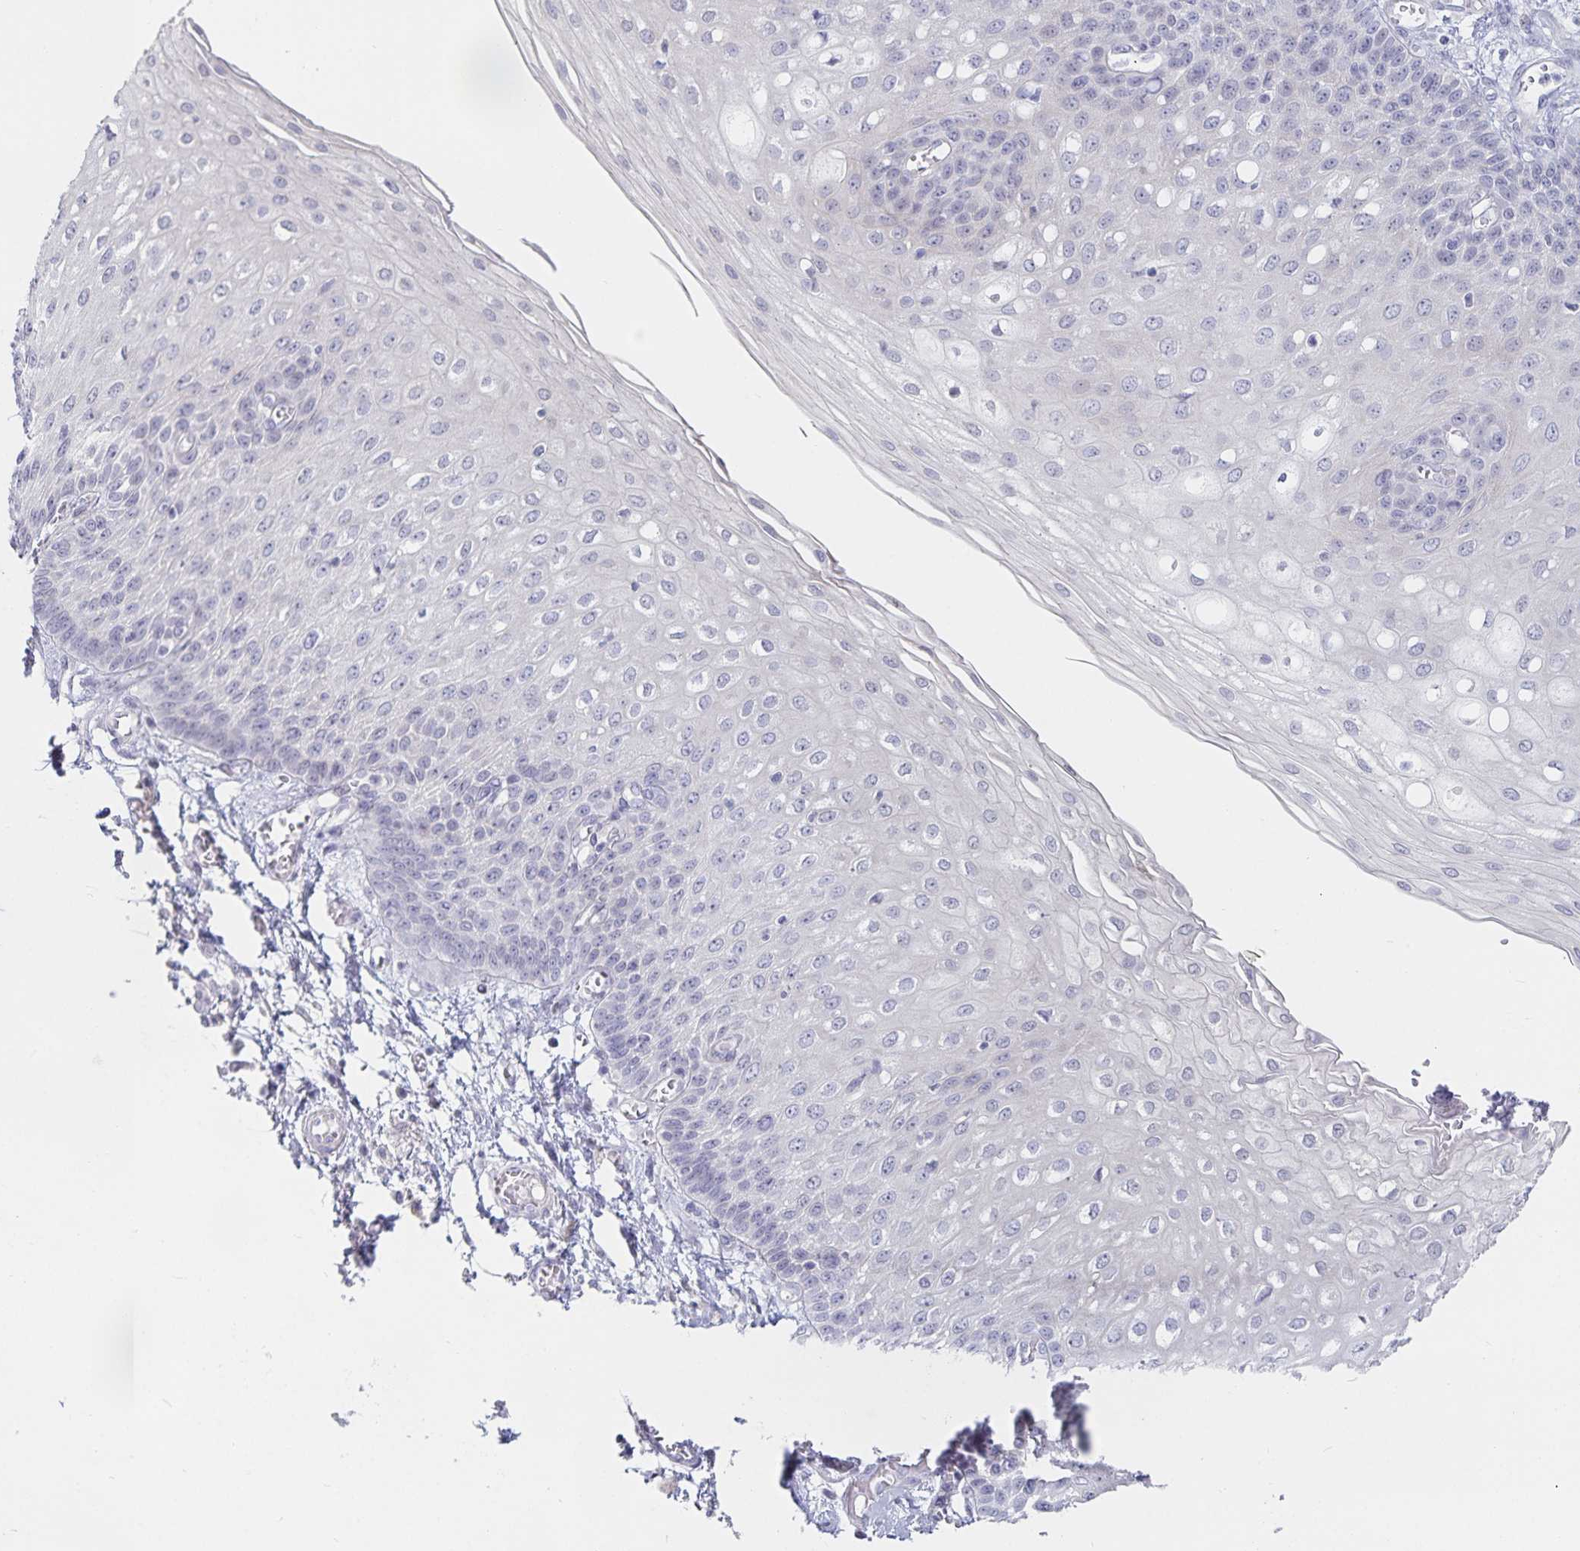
{"staining": {"intensity": "negative", "quantity": "none", "location": "none"}, "tissue": "esophagus", "cell_type": "Squamous epithelial cells", "image_type": "normal", "snomed": [{"axis": "morphology", "description": "Normal tissue, NOS"}, {"axis": "morphology", "description": "Adenocarcinoma, NOS"}, {"axis": "topography", "description": "Esophagus"}], "caption": "IHC micrograph of unremarkable human esophagus stained for a protein (brown), which displays no positivity in squamous epithelial cells.", "gene": "S100G", "patient": {"sex": "male", "age": 81}}